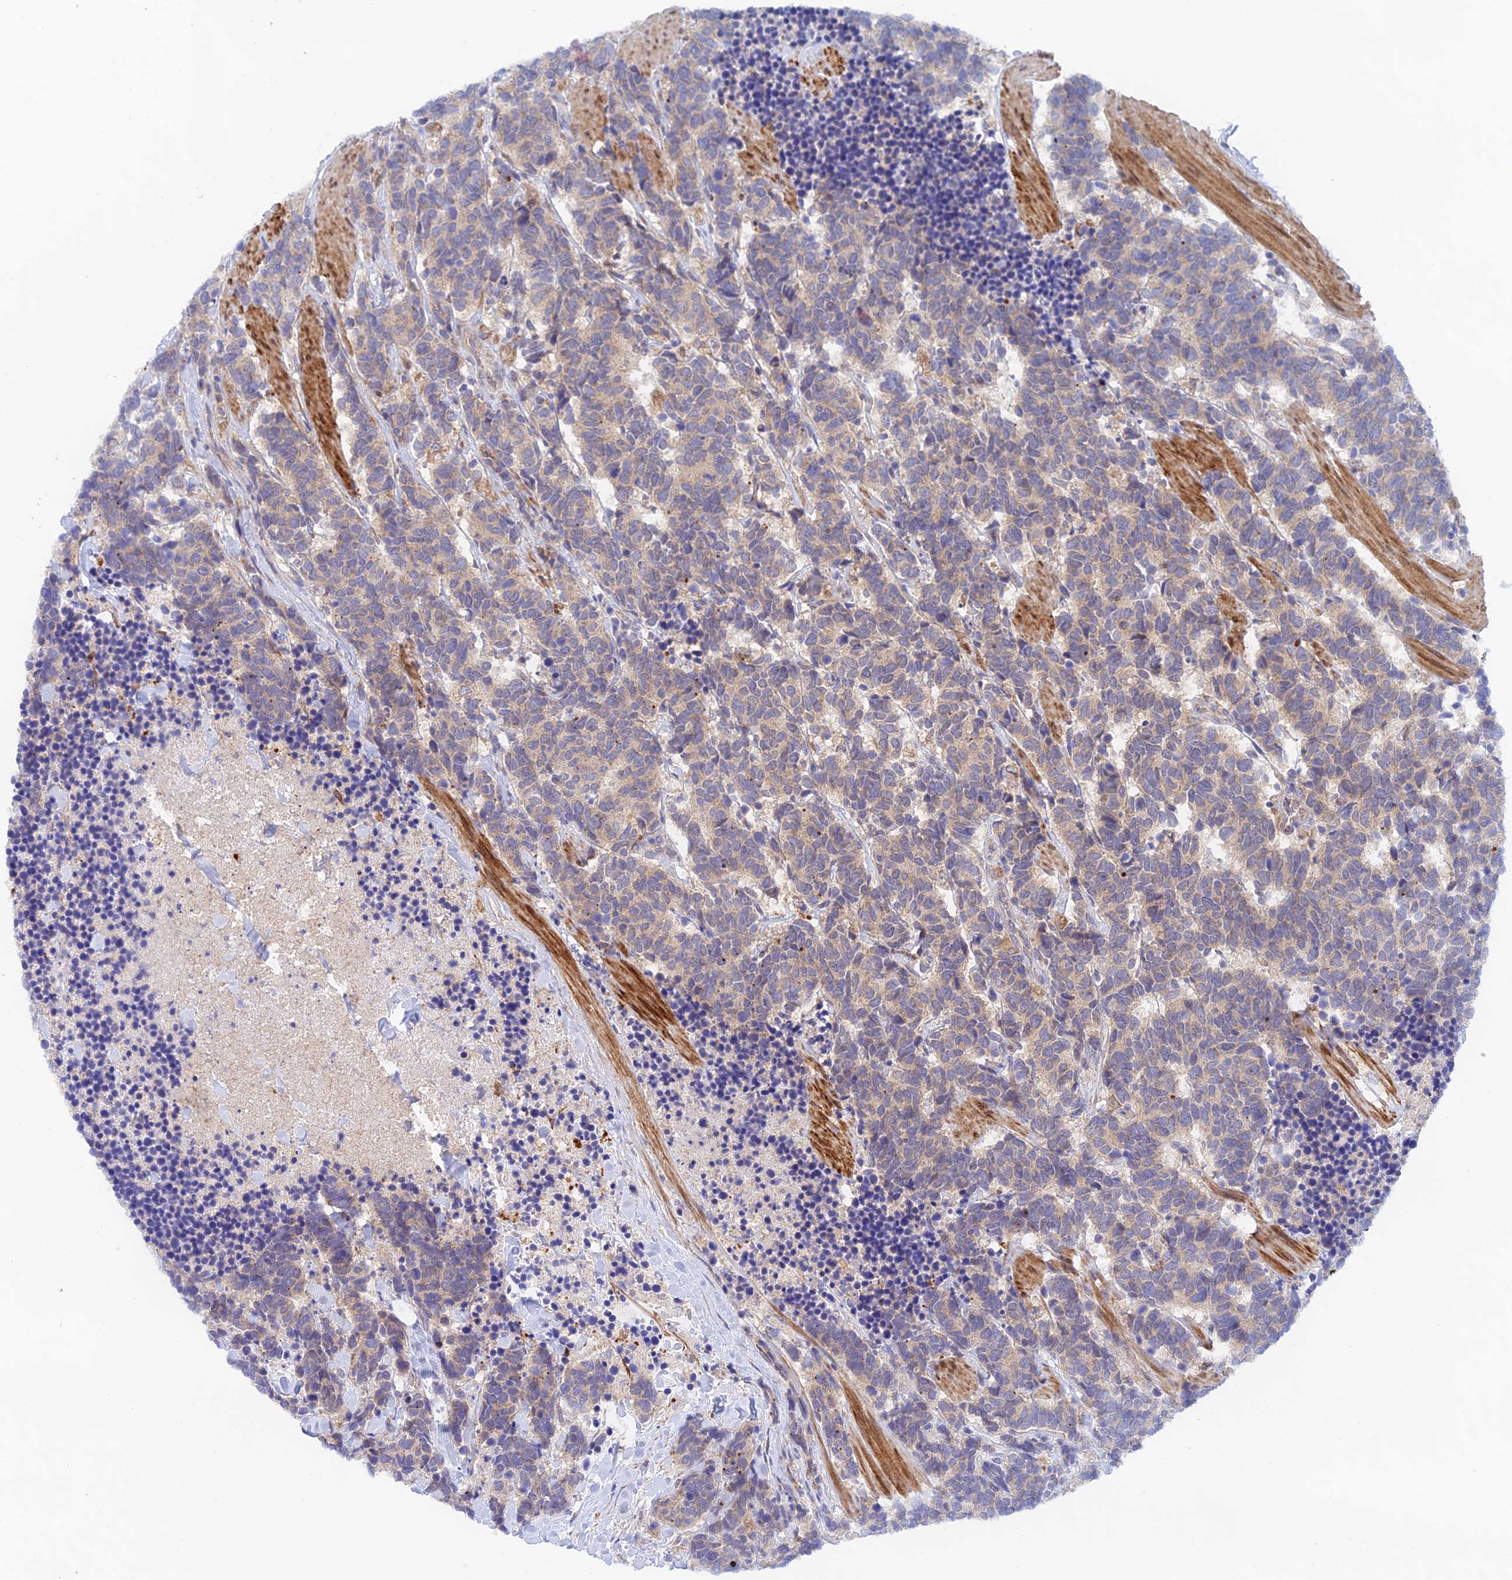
{"staining": {"intensity": "weak", "quantity": "25%-75%", "location": "cytoplasmic/membranous"}, "tissue": "carcinoid", "cell_type": "Tumor cells", "image_type": "cancer", "snomed": [{"axis": "morphology", "description": "Carcinoma, NOS"}, {"axis": "morphology", "description": "Carcinoid, malignant, NOS"}, {"axis": "topography", "description": "Prostate"}], "caption": "The micrograph shows a brown stain indicating the presence of a protein in the cytoplasmic/membranous of tumor cells in carcinoma.", "gene": "RANBP6", "patient": {"sex": "male", "age": 57}}